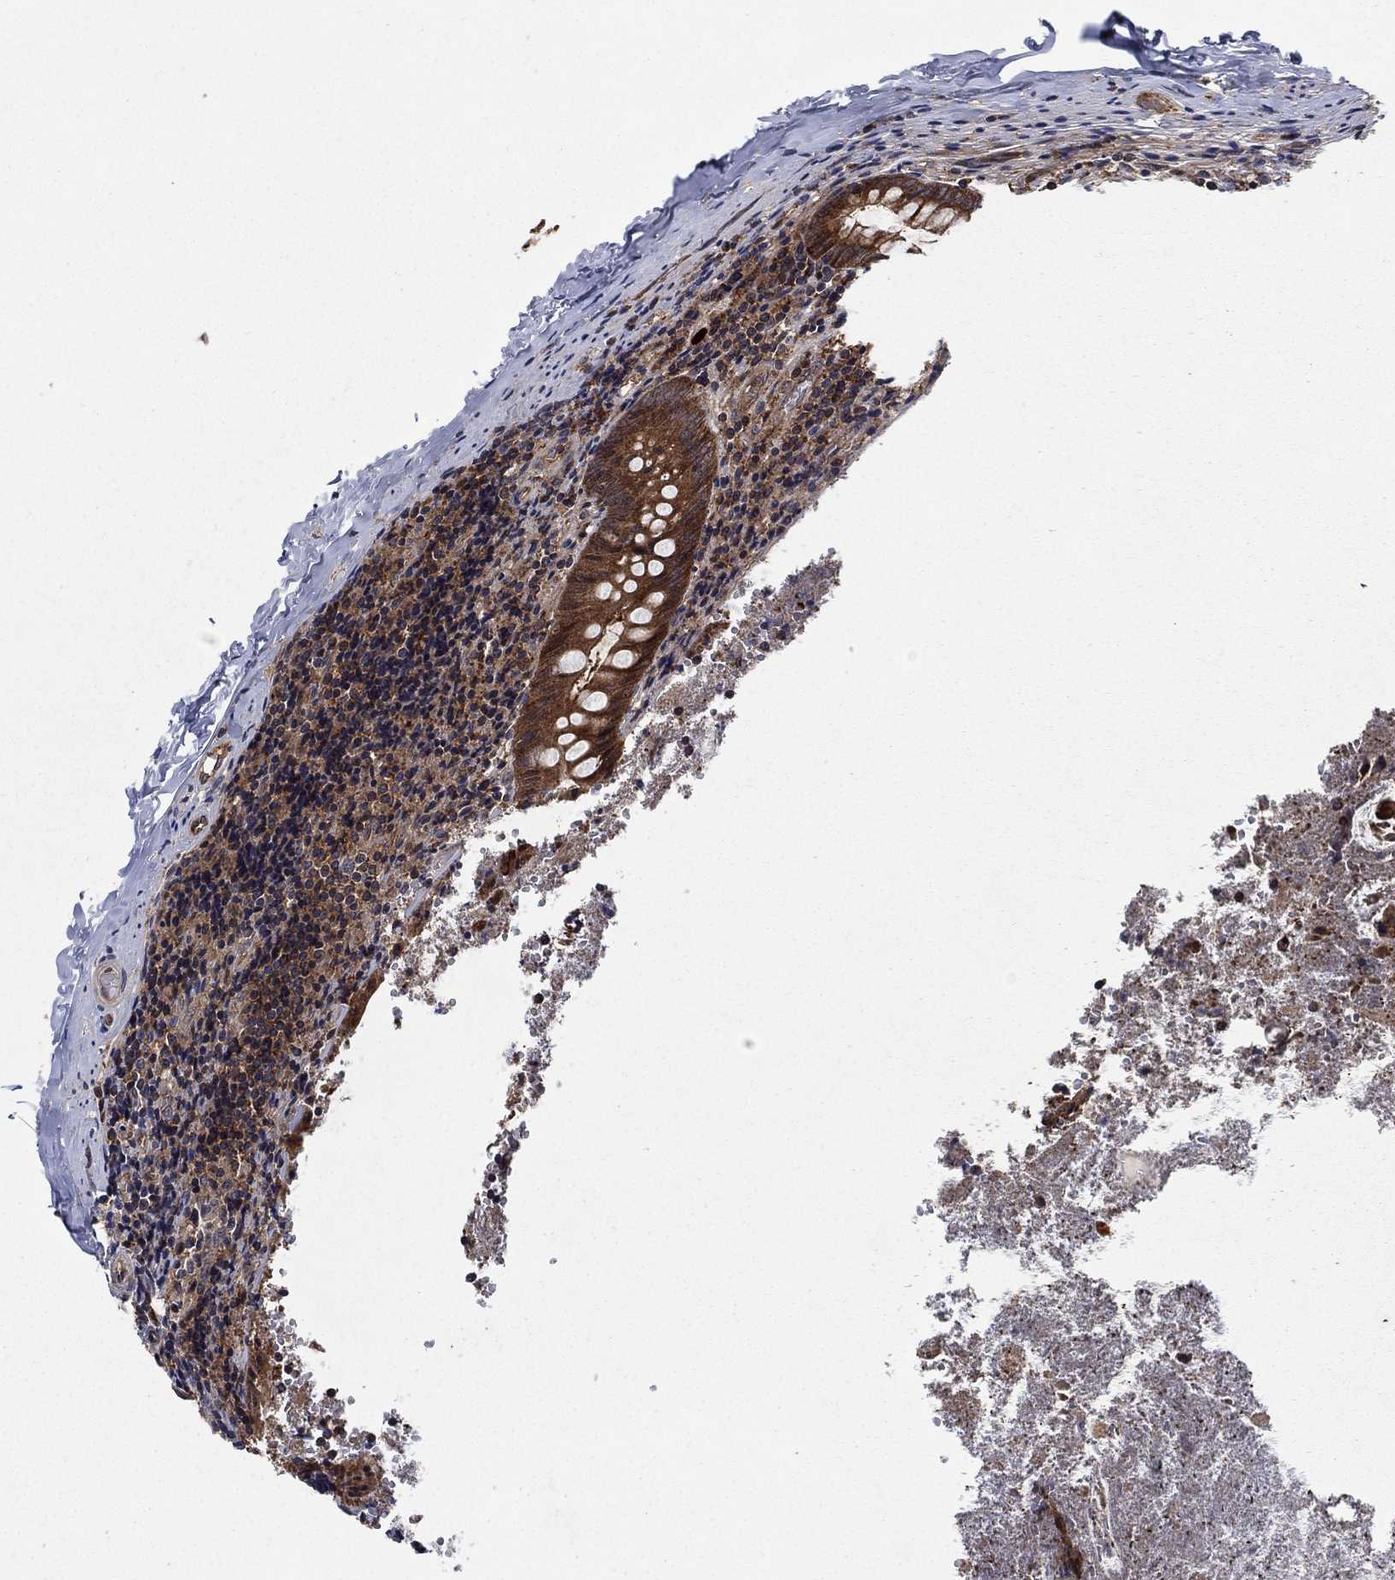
{"staining": {"intensity": "strong", "quantity": ">75%", "location": "cytoplasmic/membranous"}, "tissue": "appendix", "cell_type": "Glandular cells", "image_type": "normal", "snomed": [{"axis": "morphology", "description": "Normal tissue, NOS"}, {"axis": "topography", "description": "Appendix"}], "caption": "An image showing strong cytoplasmic/membranous staining in approximately >75% of glandular cells in benign appendix, as visualized by brown immunohistochemical staining.", "gene": "IFI35", "patient": {"sex": "female", "age": 23}}